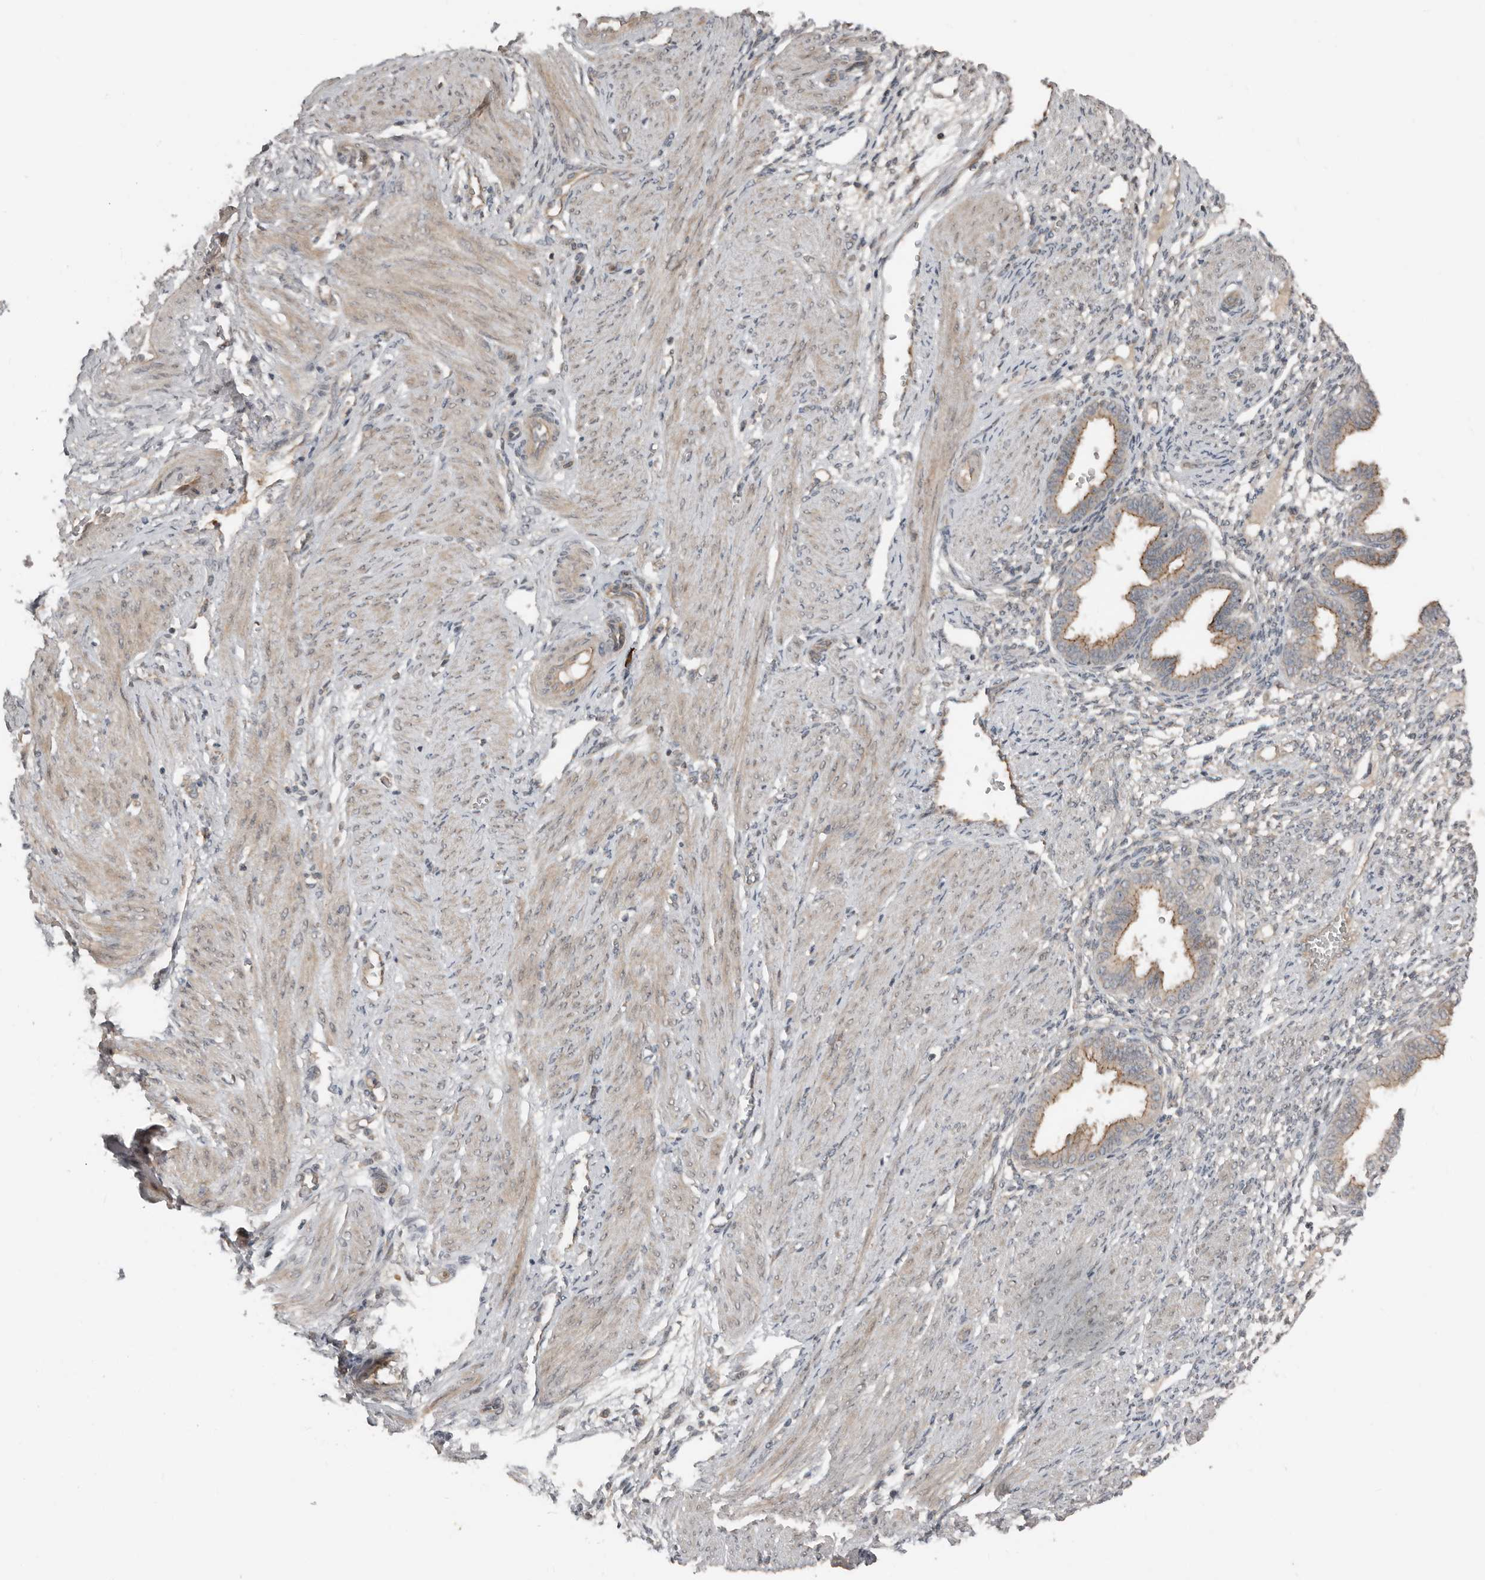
{"staining": {"intensity": "negative", "quantity": "none", "location": "none"}, "tissue": "endometrium", "cell_type": "Cells in endometrial stroma", "image_type": "normal", "snomed": [{"axis": "morphology", "description": "Normal tissue, NOS"}, {"axis": "topography", "description": "Endometrium"}], "caption": "The photomicrograph demonstrates no significant staining in cells in endometrial stroma of endometrium.", "gene": "TEAD3", "patient": {"sex": "female", "age": 33}}